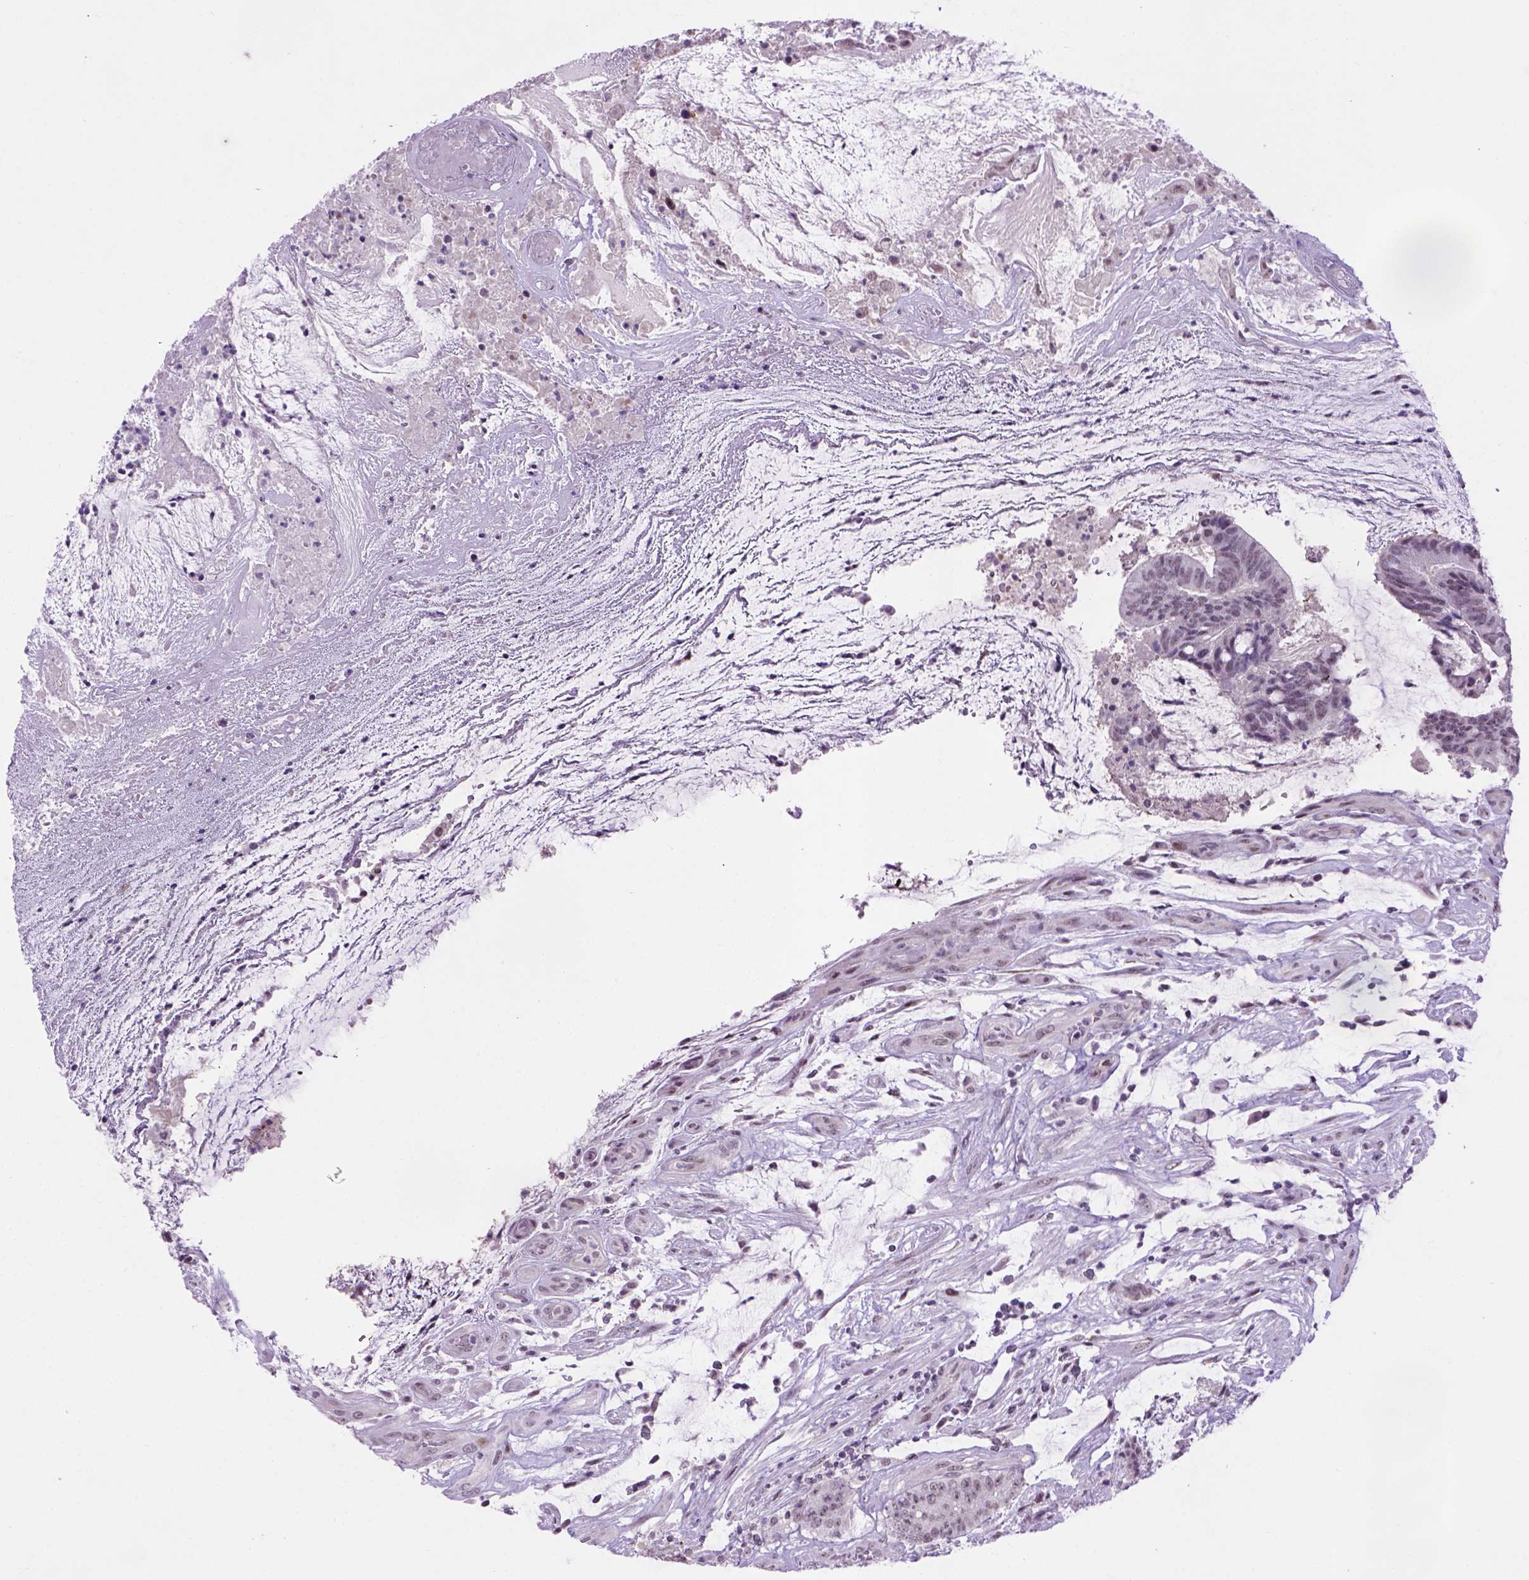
{"staining": {"intensity": "negative", "quantity": "none", "location": "none"}, "tissue": "colorectal cancer", "cell_type": "Tumor cells", "image_type": "cancer", "snomed": [{"axis": "morphology", "description": "Adenocarcinoma, NOS"}, {"axis": "topography", "description": "Colon"}], "caption": "Immunohistochemical staining of colorectal cancer shows no significant staining in tumor cells.", "gene": "TBPL1", "patient": {"sex": "female", "age": 43}}